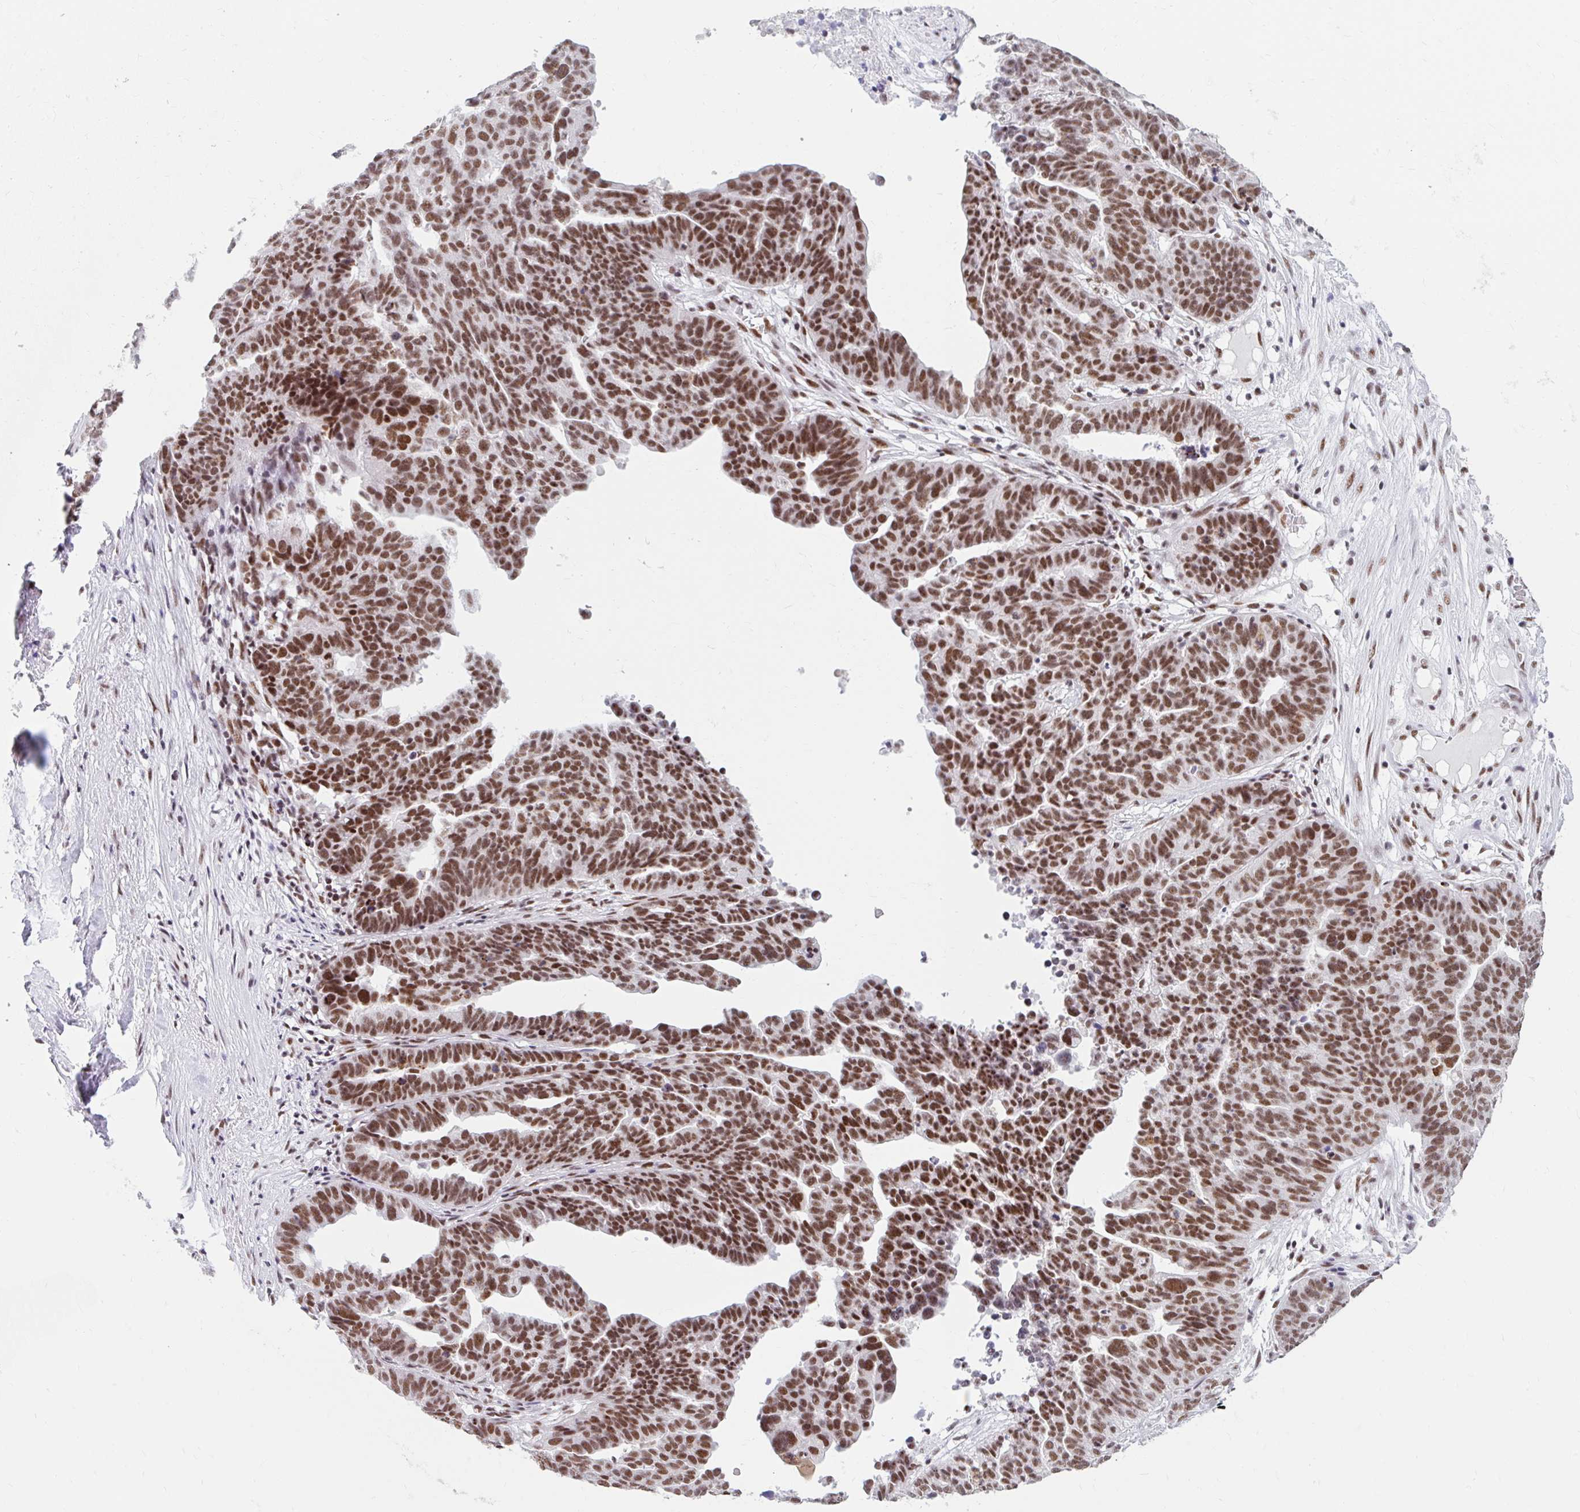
{"staining": {"intensity": "moderate", "quantity": ">75%", "location": "nuclear"}, "tissue": "ovarian cancer", "cell_type": "Tumor cells", "image_type": "cancer", "snomed": [{"axis": "morphology", "description": "Cystadenocarcinoma, serous, NOS"}, {"axis": "topography", "description": "Ovary"}], "caption": "Immunohistochemical staining of human ovarian cancer (serous cystadenocarcinoma) demonstrates medium levels of moderate nuclear positivity in about >75% of tumor cells.", "gene": "SRSF10", "patient": {"sex": "female", "age": 59}}